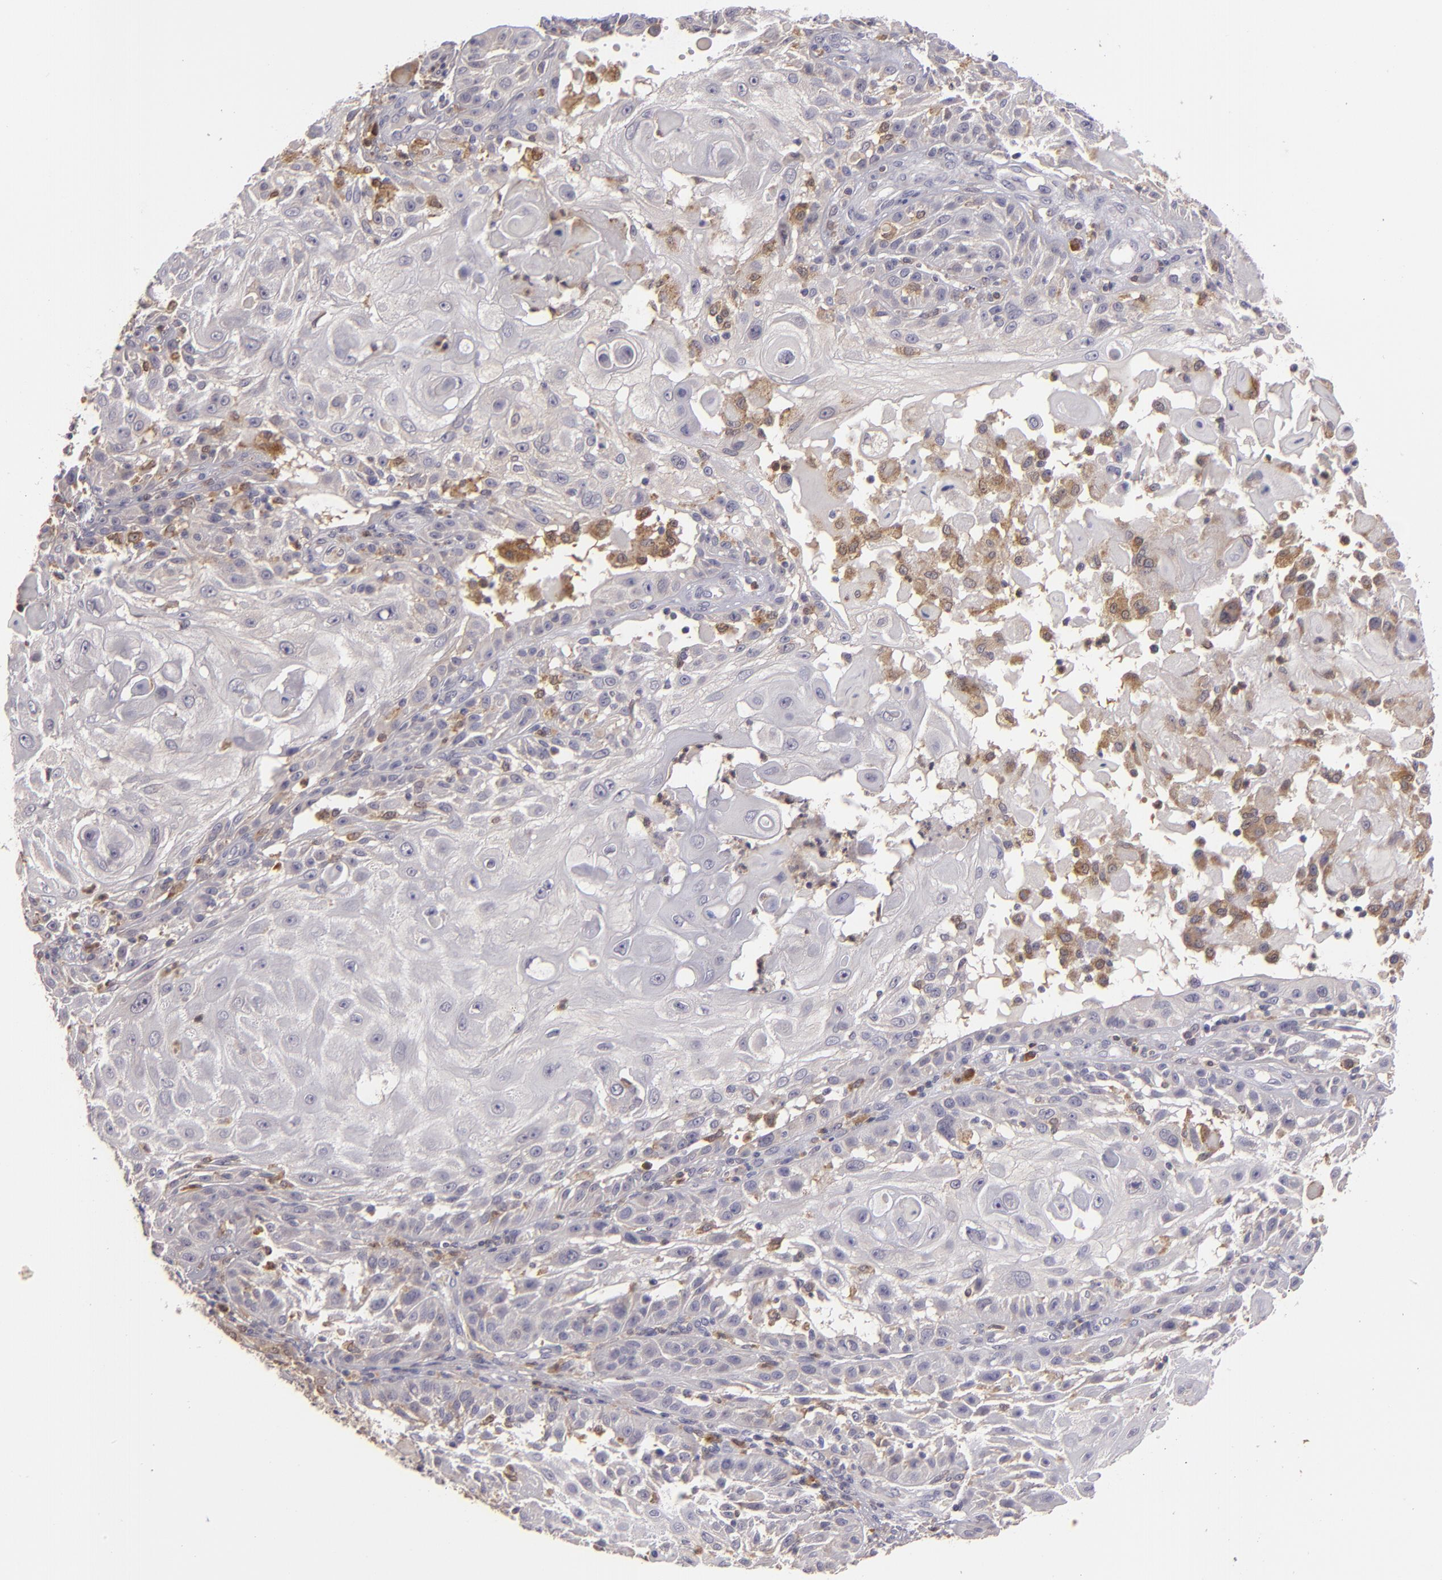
{"staining": {"intensity": "negative", "quantity": "none", "location": "none"}, "tissue": "skin cancer", "cell_type": "Tumor cells", "image_type": "cancer", "snomed": [{"axis": "morphology", "description": "Squamous cell carcinoma, NOS"}, {"axis": "topography", "description": "Skin"}], "caption": "DAB immunohistochemical staining of human skin squamous cell carcinoma shows no significant positivity in tumor cells.", "gene": "FHIT", "patient": {"sex": "female", "age": 89}}